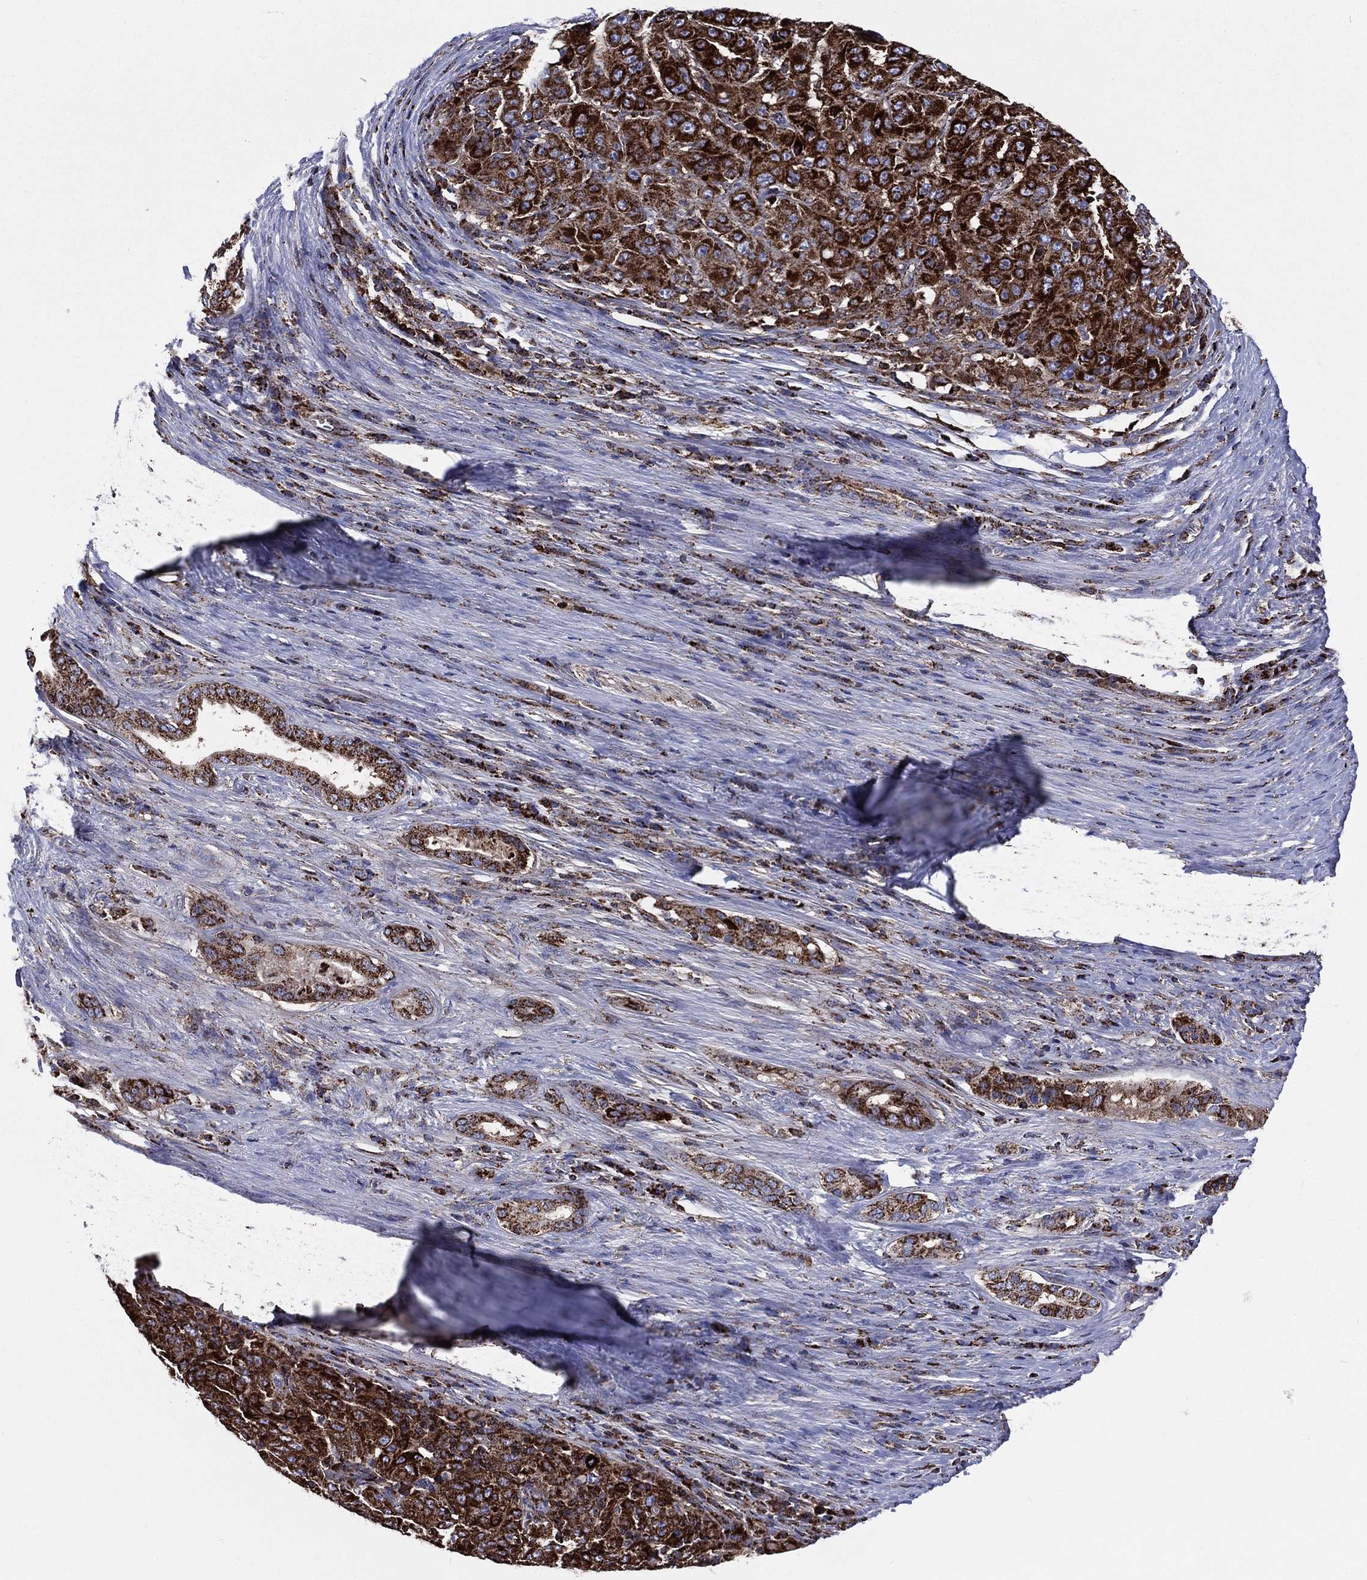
{"staining": {"intensity": "strong", "quantity": ">75%", "location": "cytoplasmic/membranous"}, "tissue": "pancreatic cancer", "cell_type": "Tumor cells", "image_type": "cancer", "snomed": [{"axis": "morphology", "description": "Adenocarcinoma, NOS"}, {"axis": "topography", "description": "Pancreas"}], "caption": "A high amount of strong cytoplasmic/membranous staining is identified in approximately >75% of tumor cells in pancreatic adenocarcinoma tissue. The staining was performed using DAB (3,3'-diaminobenzidine), with brown indicating positive protein expression. Nuclei are stained blue with hematoxylin.", "gene": "ANKRD37", "patient": {"sex": "male", "age": 63}}